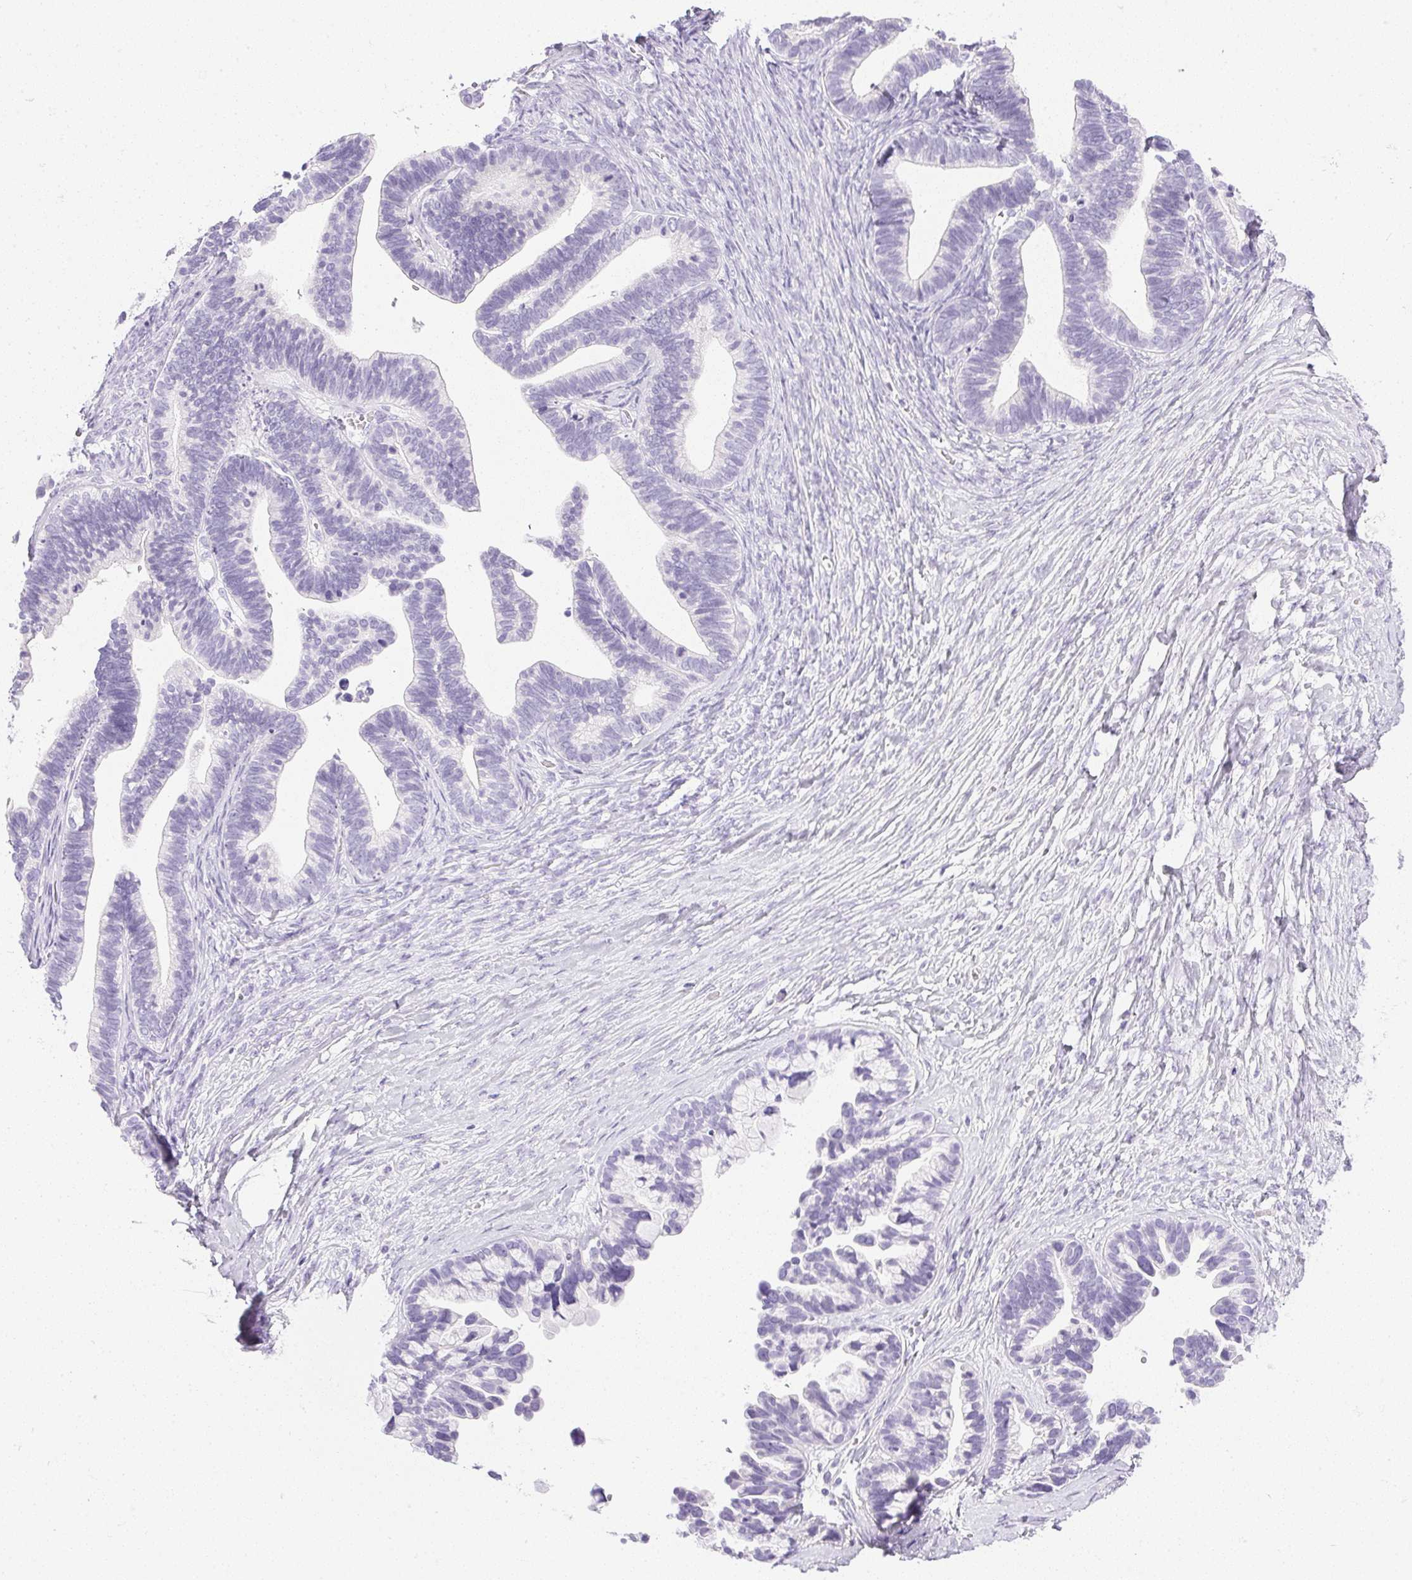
{"staining": {"intensity": "negative", "quantity": "none", "location": "none"}, "tissue": "ovarian cancer", "cell_type": "Tumor cells", "image_type": "cancer", "snomed": [{"axis": "morphology", "description": "Cystadenocarcinoma, serous, NOS"}, {"axis": "topography", "description": "Ovary"}], "caption": "Immunohistochemistry (IHC) image of neoplastic tissue: human serous cystadenocarcinoma (ovarian) stained with DAB displays no significant protein staining in tumor cells.", "gene": "CPB1", "patient": {"sex": "female", "age": 56}}